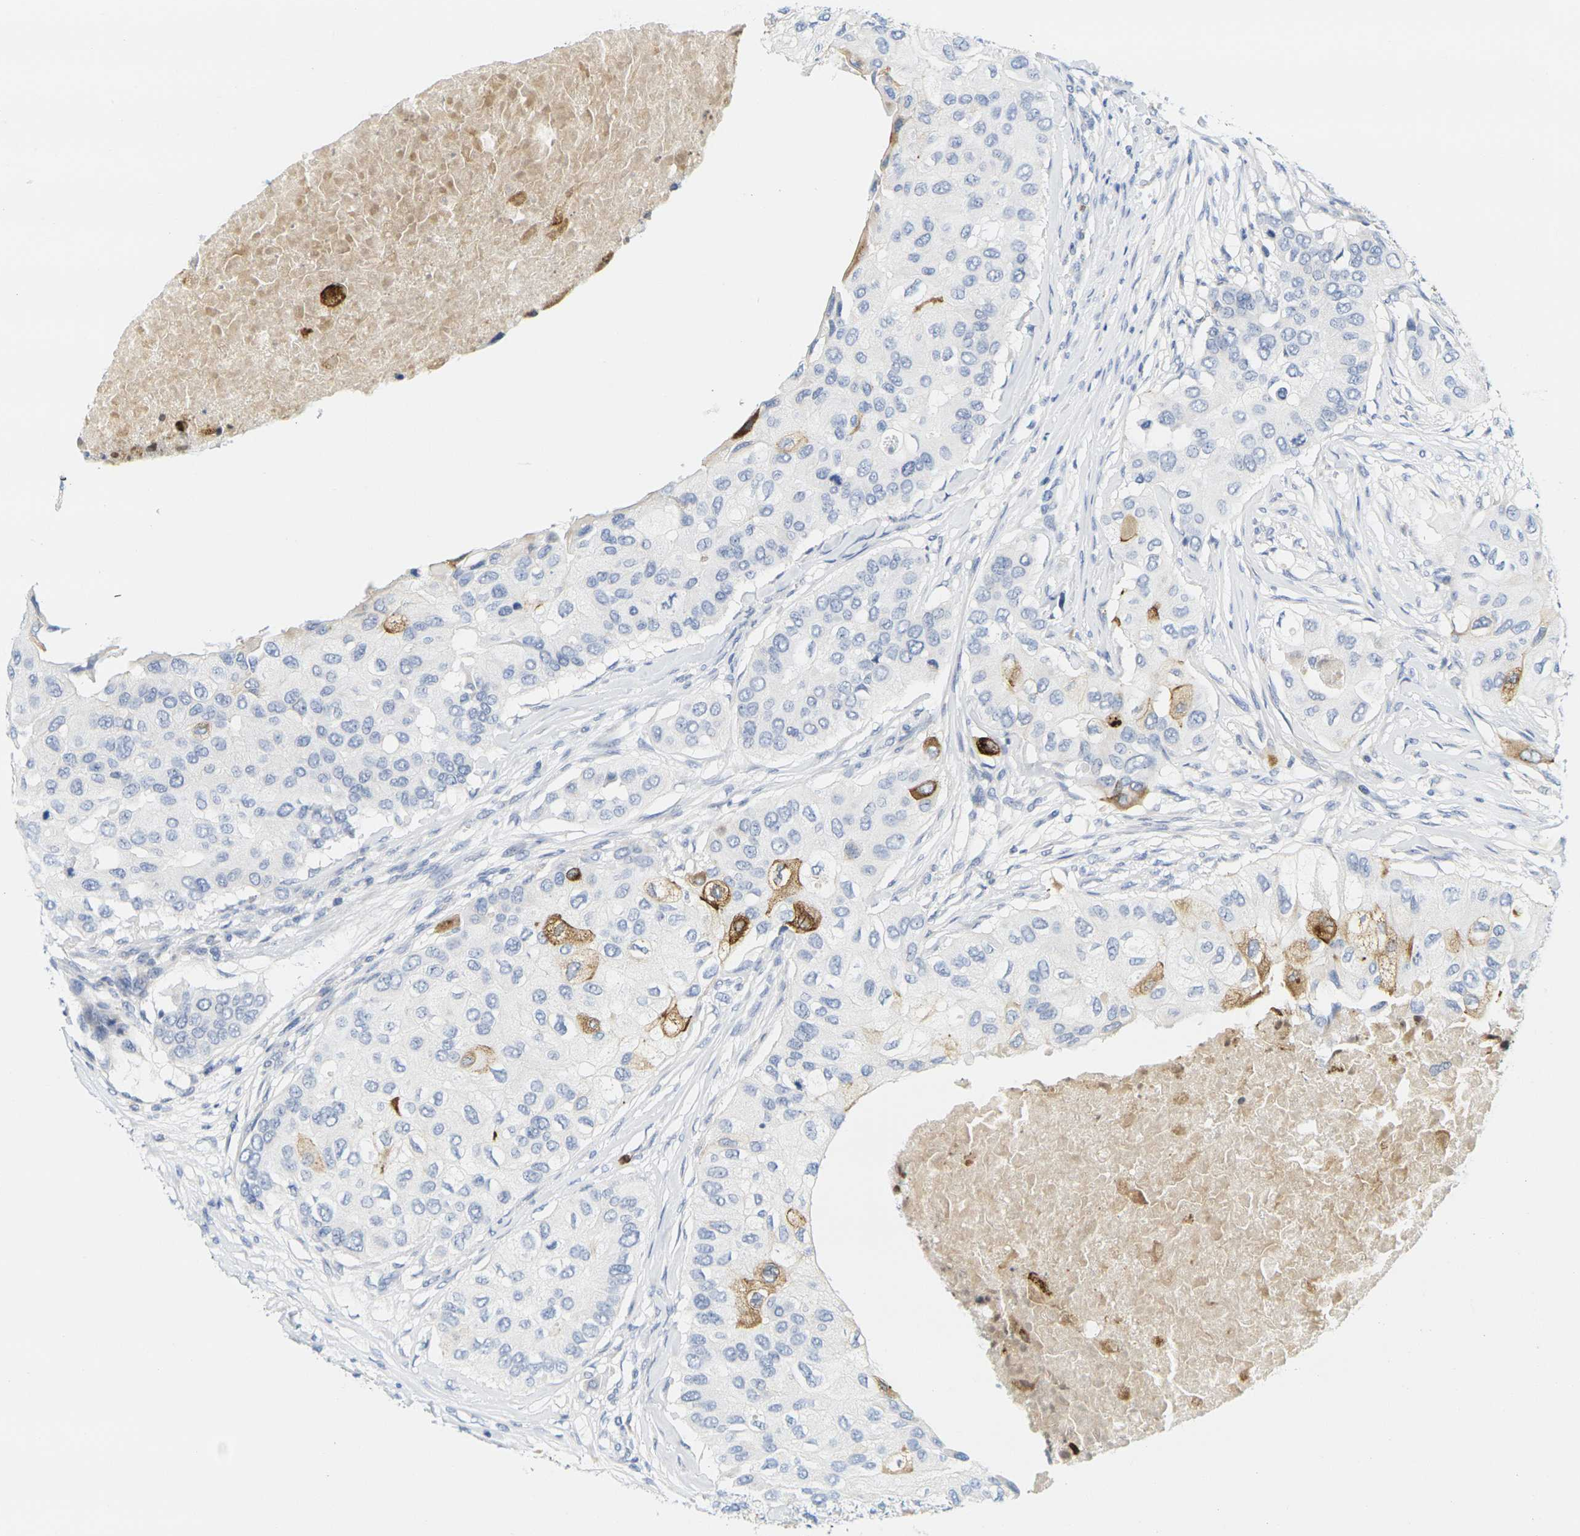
{"staining": {"intensity": "moderate", "quantity": "<25%", "location": "cytoplasmic/membranous"}, "tissue": "breast cancer", "cell_type": "Tumor cells", "image_type": "cancer", "snomed": [{"axis": "morphology", "description": "Normal tissue, NOS"}, {"axis": "morphology", "description": "Duct carcinoma"}, {"axis": "topography", "description": "Breast"}], "caption": "The micrograph displays staining of breast cancer, revealing moderate cytoplasmic/membranous protein positivity (brown color) within tumor cells. The protein is shown in brown color, while the nuclei are stained blue.", "gene": "KLK5", "patient": {"sex": "female", "age": 49}}